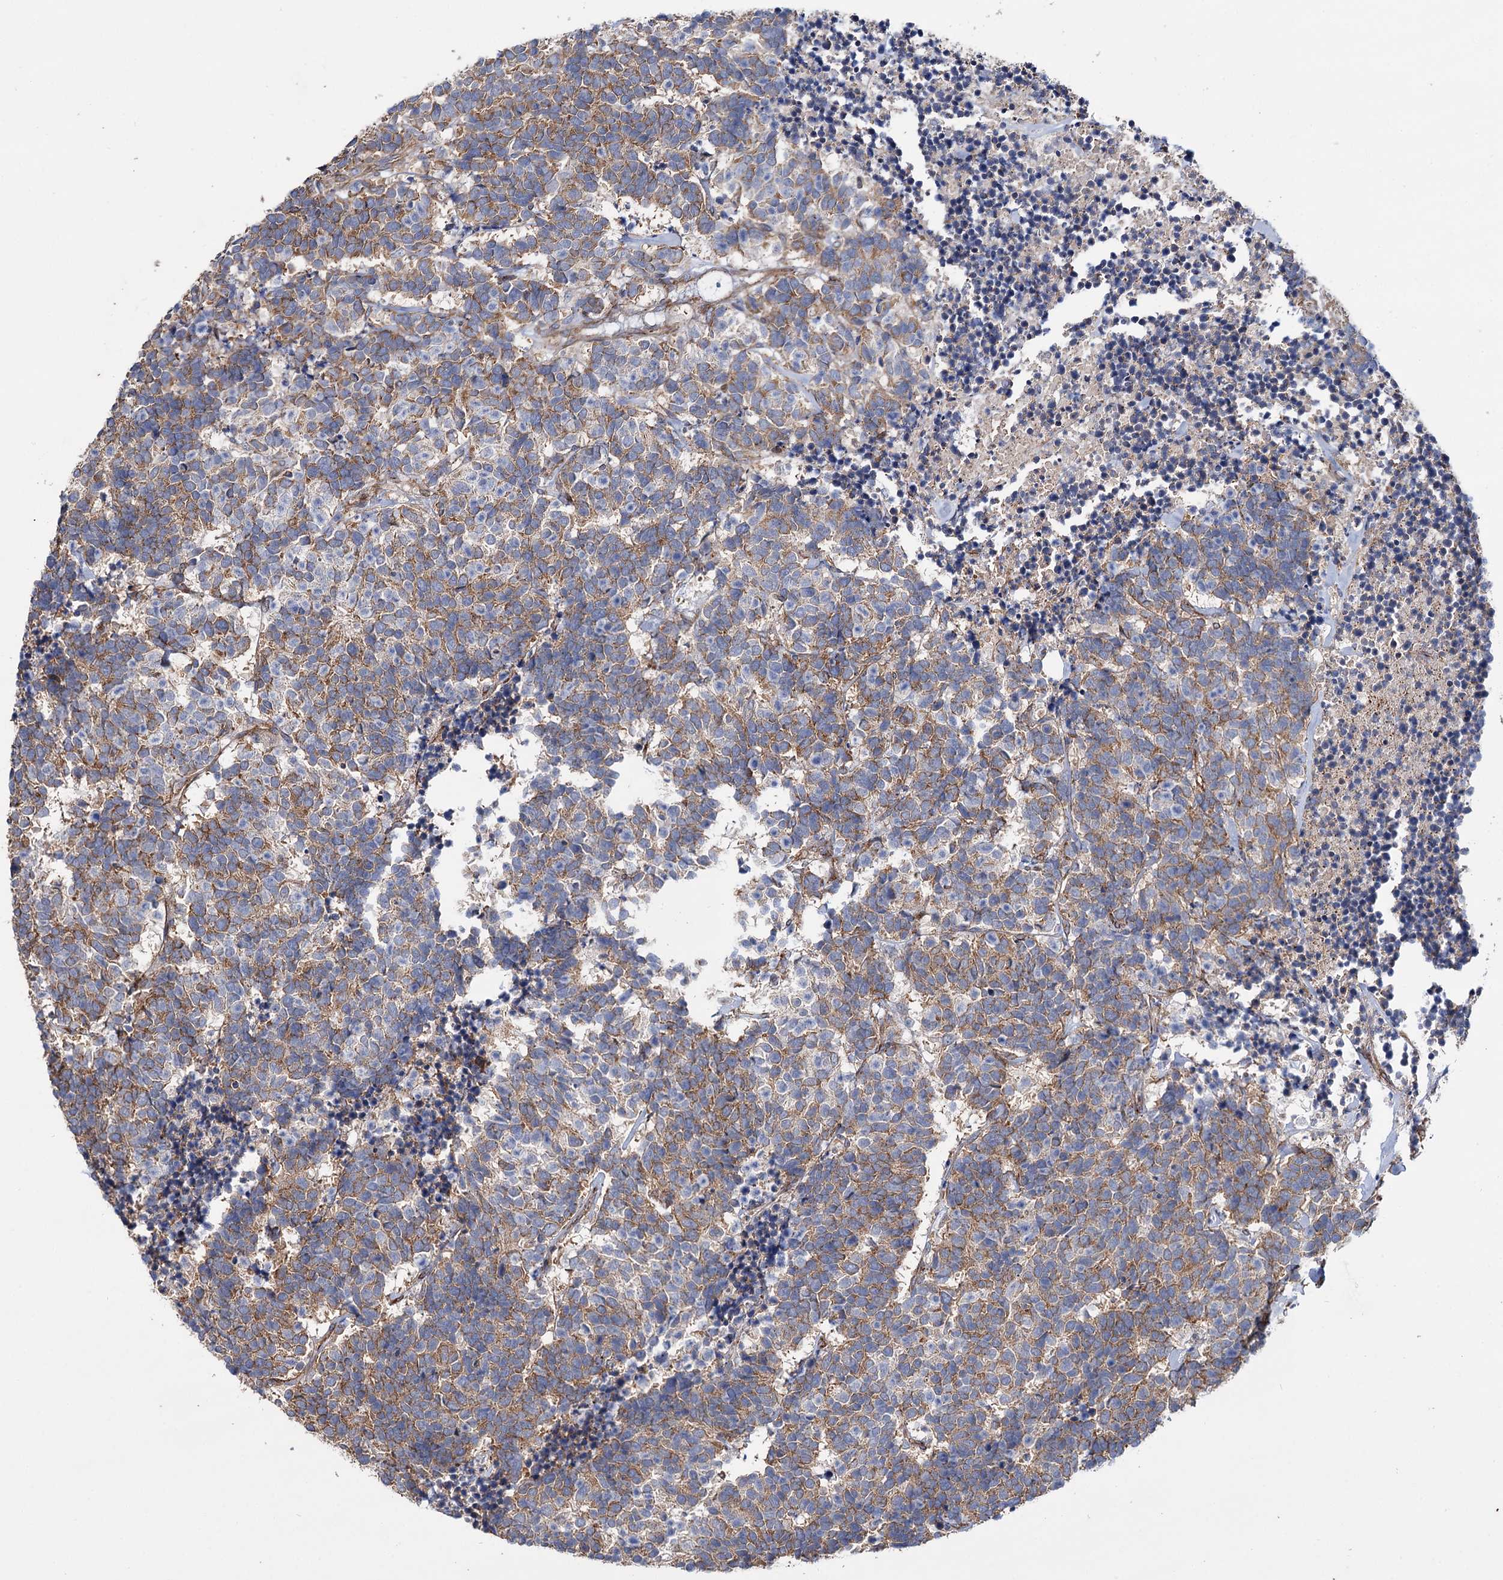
{"staining": {"intensity": "moderate", "quantity": ">75%", "location": "cytoplasmic/membranous"}, "tissue": "carcinoid", "cell_type": "Tumor cells", "image_type": "cancer", "snomed": [{"axis": "morphology", "description": "Carcinoma, NOS"}, {"axis": "morphology", "description": "Carcinoid, malignant, NOS"}, {"axis": "topography", "description": "Urinary bladder"}], "caption": "Tumor cells display moderate cytoplasmic/membranous positivity in approximately >75% of cells in carcinoid. Nuclei are stained in blue.", "gene": "SPATS2", "patient": {"sex": "male", "age": 57}}